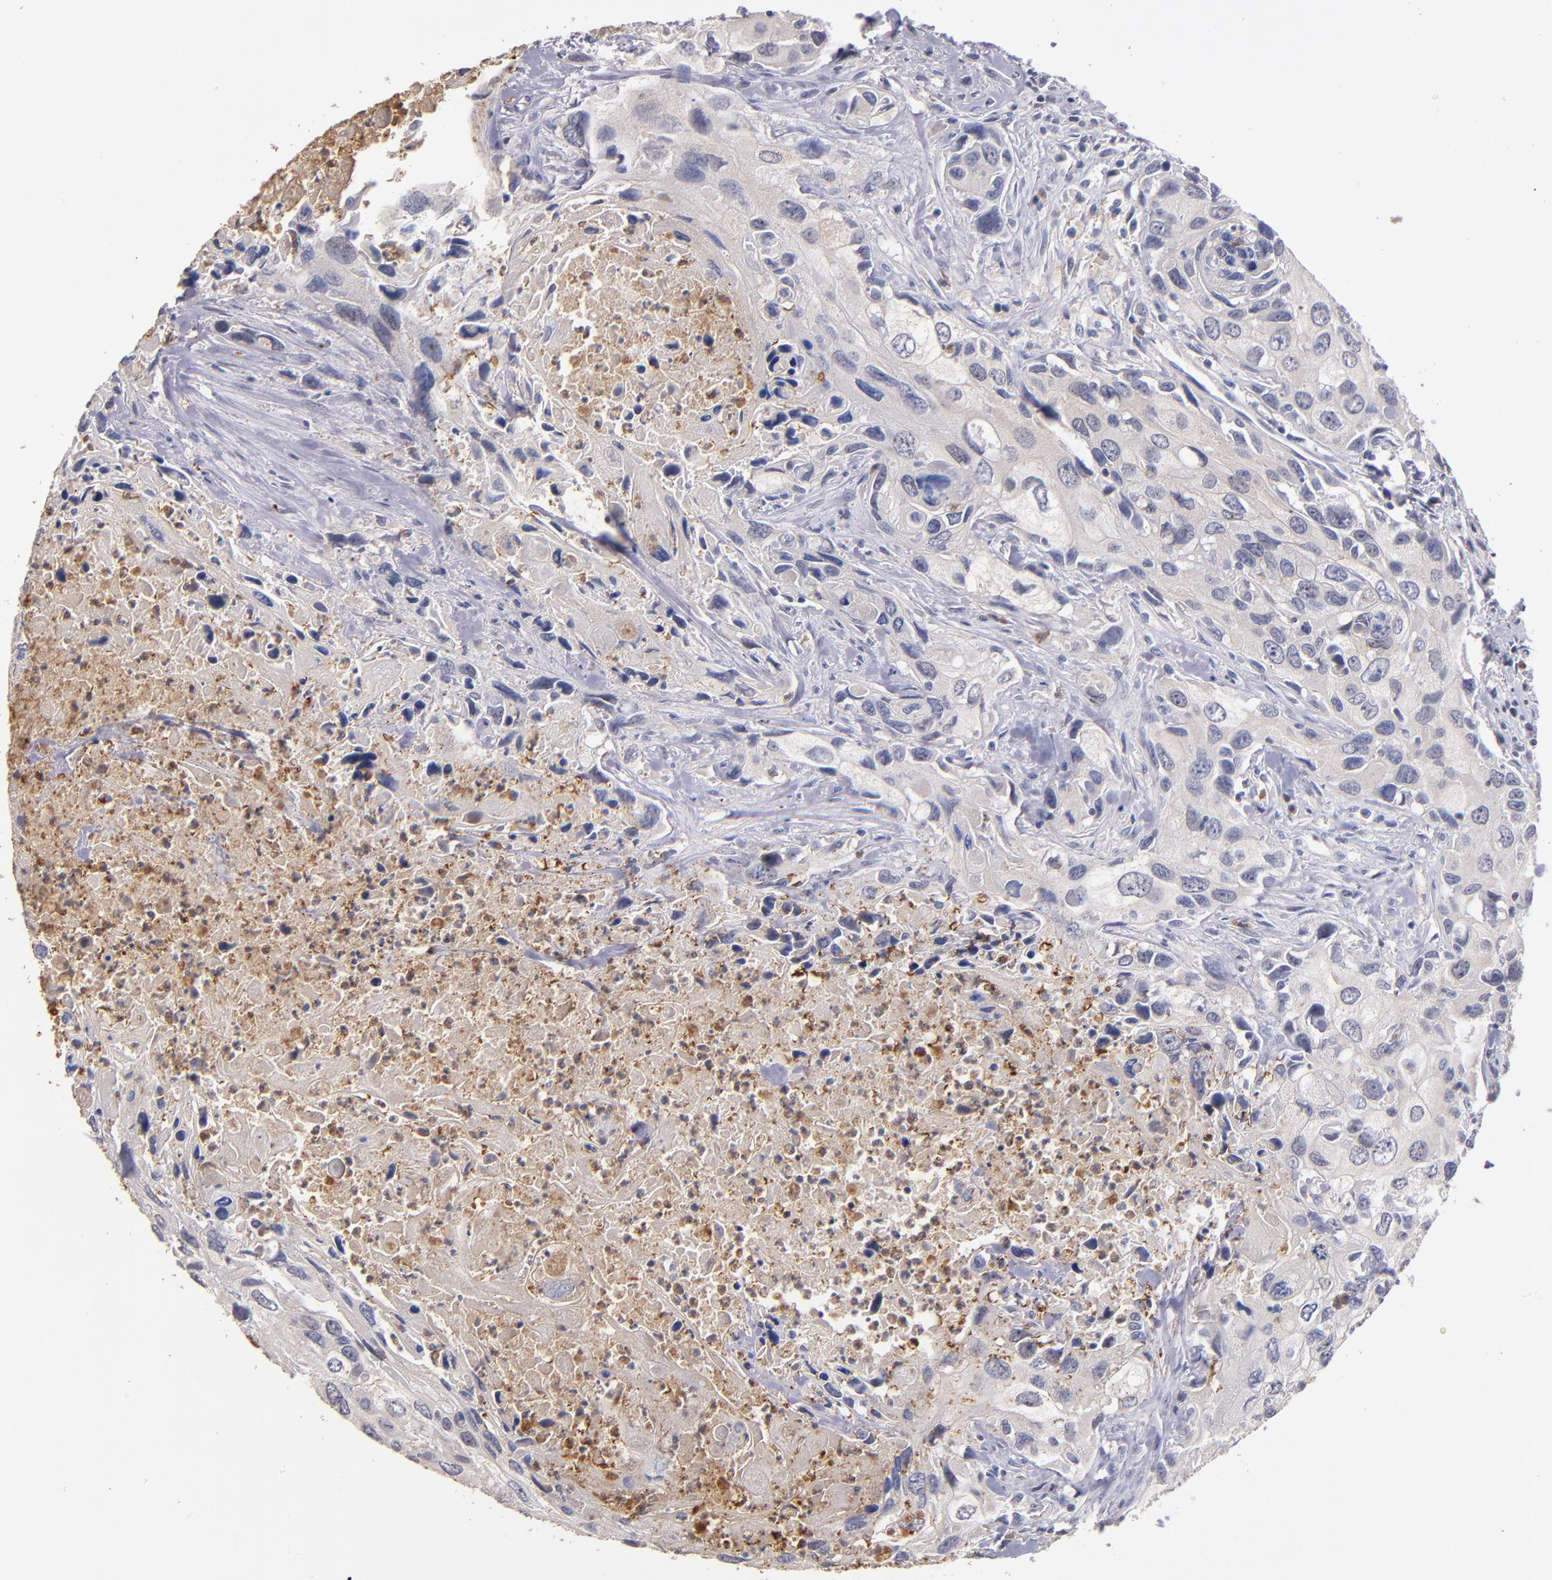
{"staining": {"intensity": "weak", "quantity": "<25%", "location": "cytoplasmic/membranous"}, "tissue": "urothelial cancer", "cell_type": "Tumor cells", "image_type": "cancer", "snomed": [{"axis": "morphology", "description": "Urothelial carcinoma, High grade"}, {"axis": "topography", "description": "Urinary bladder"}], "caption": "Tumor cells are negative for protein expression in human high-grade urothelial carcinoma.", "gene": "TTLL12", "patient": {"sex": "male", "age": 71}}